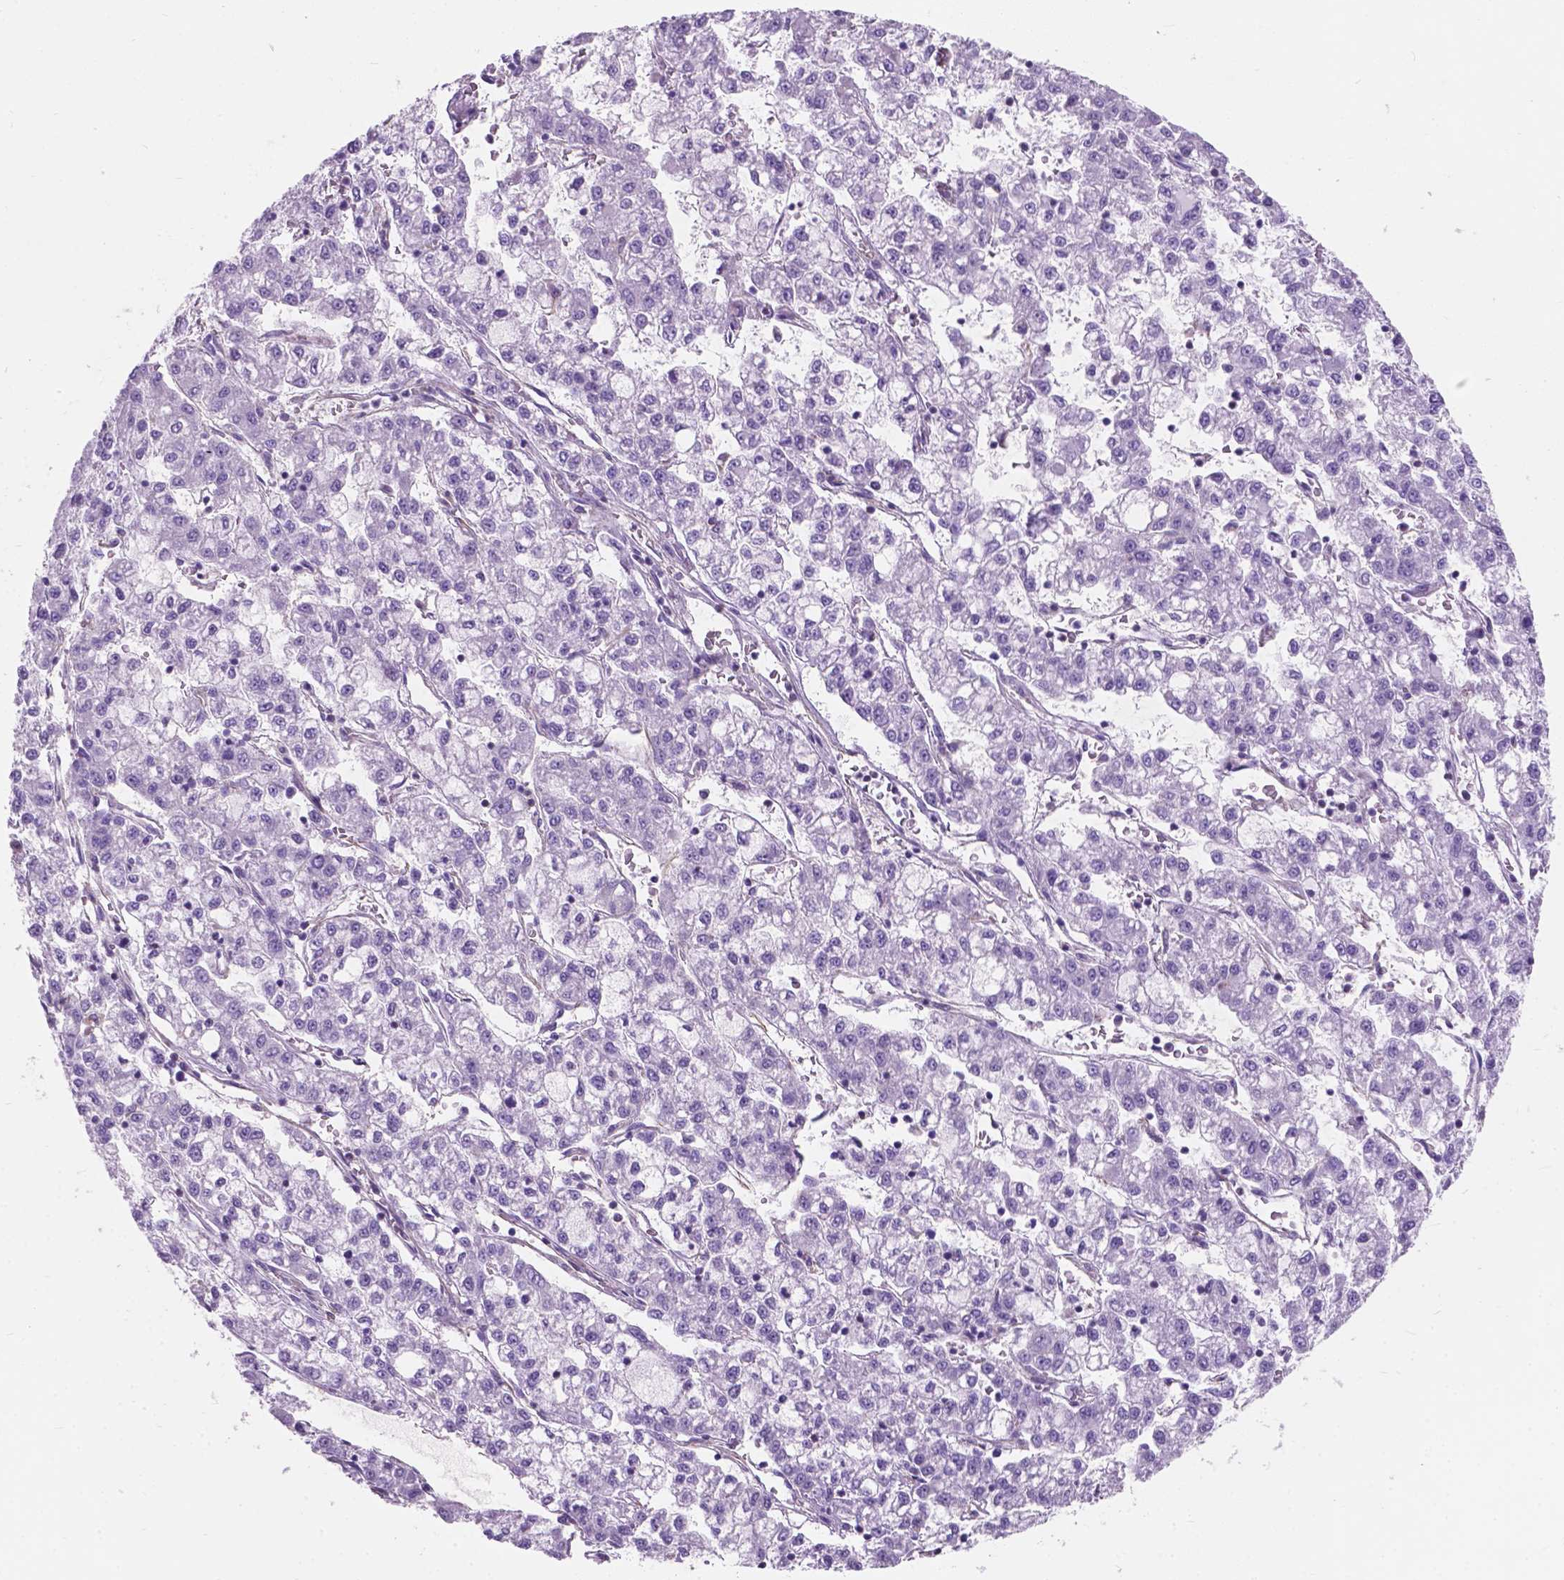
{"staining": {"intensity": "negative", "quantity": "none", "location": "none"}, "tissue": "liver cancer", "cell_type": "Tumor cells", "image_type": "cancer", "snomed": [{"axis": "morphology", "description": "Carcinoma, Hepatocellular, NOS"}, {"axis": "topography", "description": "Liver"}], "caption": "High power microscopy photomicrograph of an immunohistochemistry histopathology image of liver cancer (hepatocellular carcinoma), revealing no significant positivity in tumor cells.", "gene": "AMOT", "patient": {"sex": "male", "age": 40}}